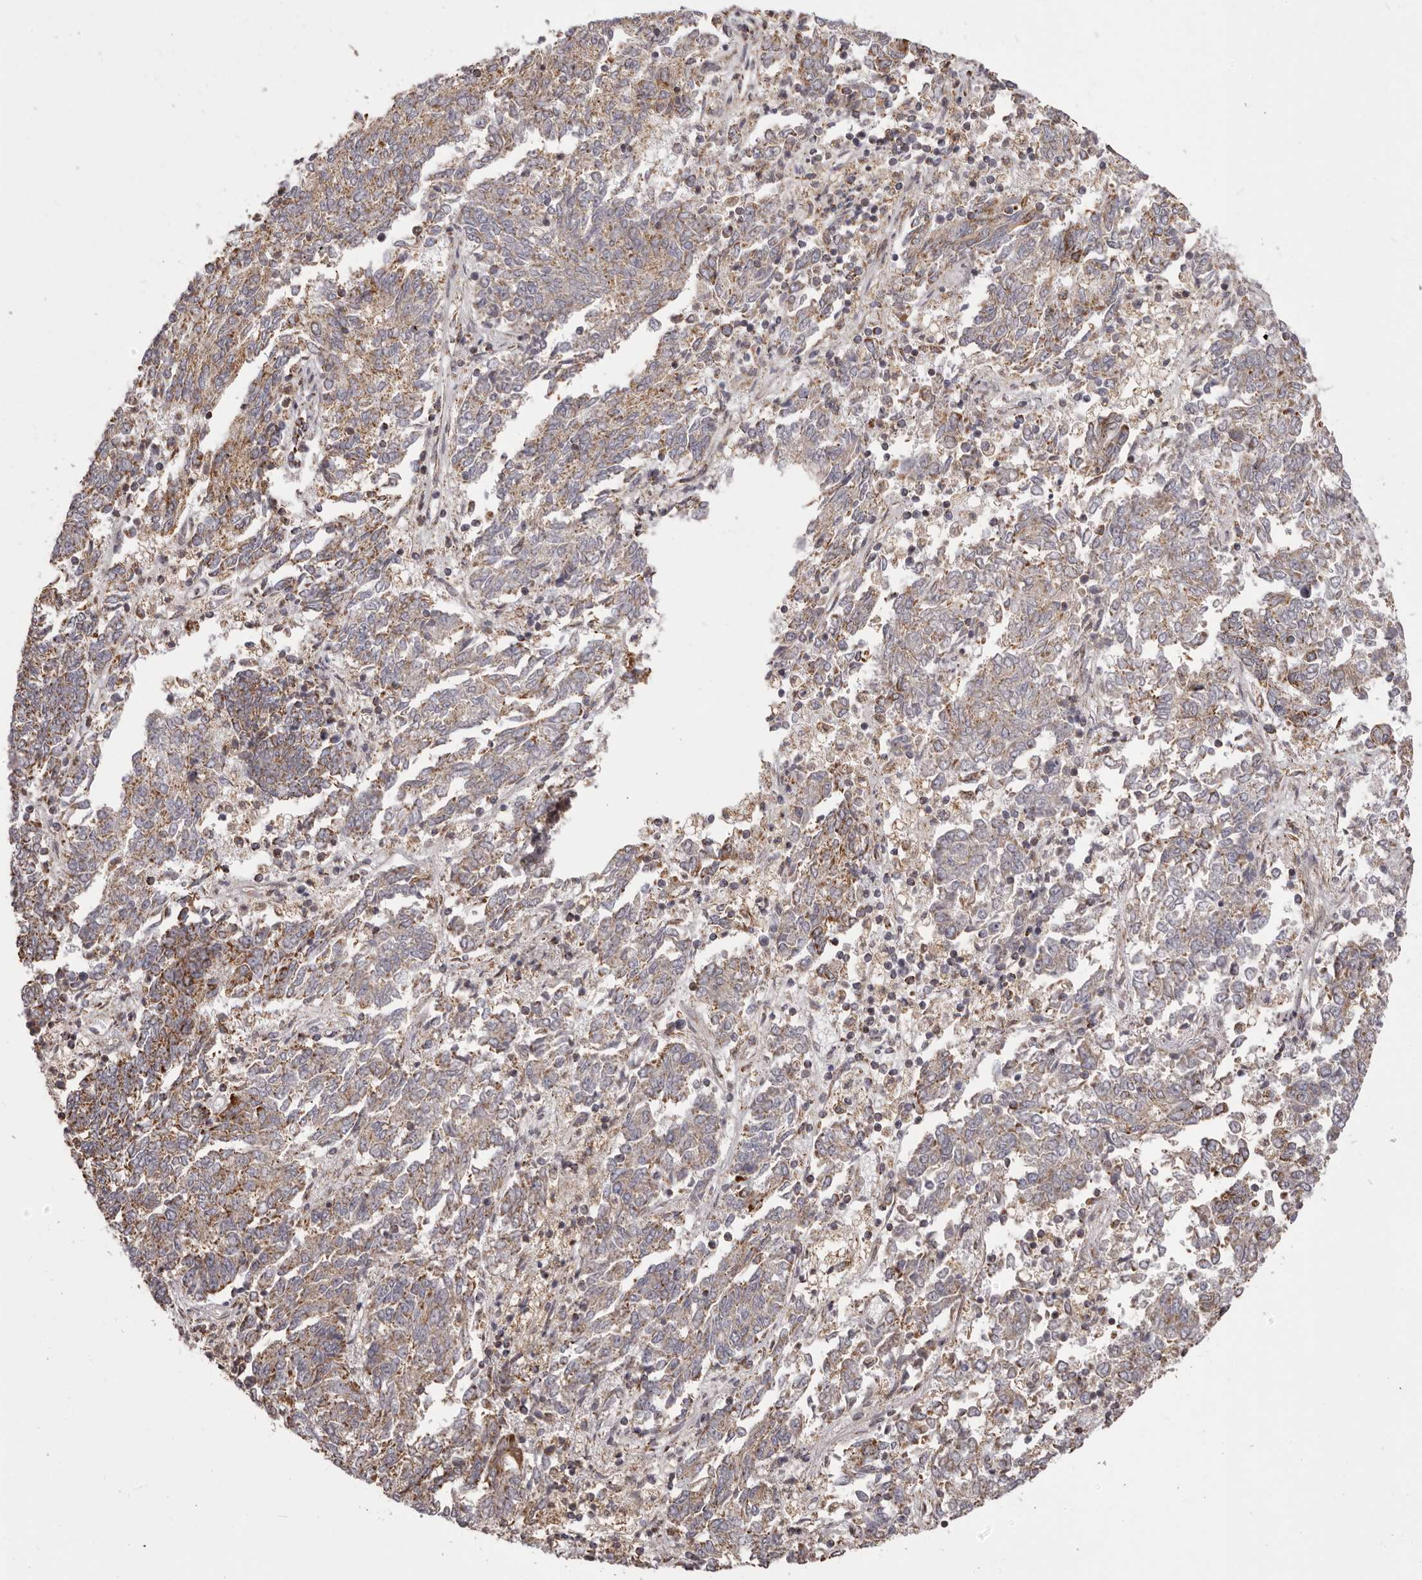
{"staining": {"intensity": "moderate", "quantity": "25%-75%", "location": "cytoplasmic/membranous"}, "tissue": "endometrial cancer", "cell_type": "Tumor cells", "image_type": "cancer", "snomed": [{"axis": "morphology", "description": "Adenocarcinoma, NOS"}, {"axis": "topography", "description": "Endometrium"}], "caption": "DAB (3,3'-diaminobenzidine) immunohistochemical staining of adenocarcinoma (endometrial) exhibits moderate cytoplasmic/membranous protein positivity in about 25%-75% of tumor cells.", "gene": "CHRM2", "patient": {"sex": "female", "age": 80}}